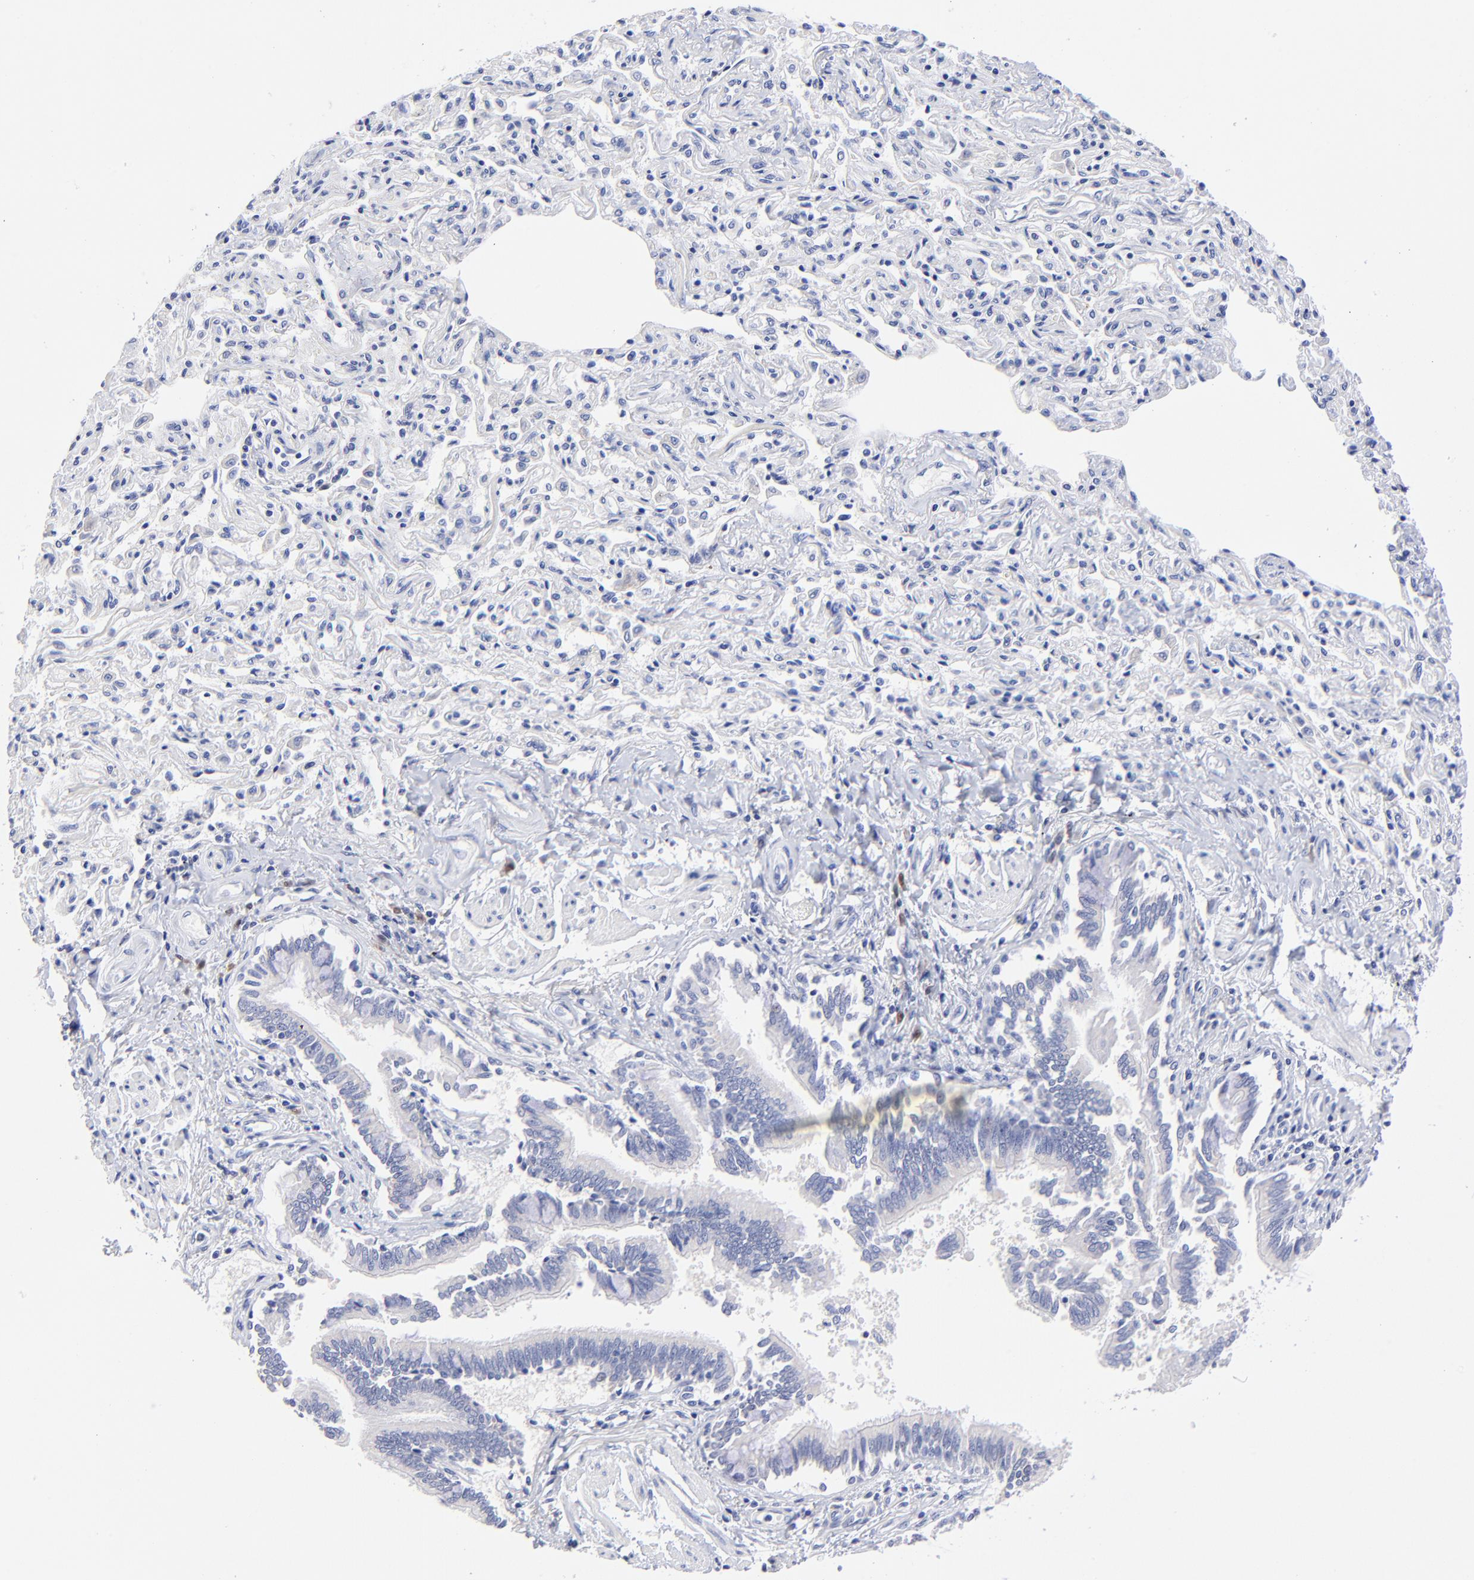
{"staining": {"intensity": "negative", "quantity": "none", "location": "none"}, "tissue": "bronchus", "cell_type": "Respiratory epithelial cells", "image_type": "normal", "snomed": [{"axis": "morphology", "description": "Normal tissue, NOS"}, {"axis": "topography", "description": "Lung"}], "caption": "Protein analysis of unremarkable bronchus reveals no significant staining in respiratory epithelial cells.", "gene": "ZNF155", "patient": {"sex": "male", "age": 64}}